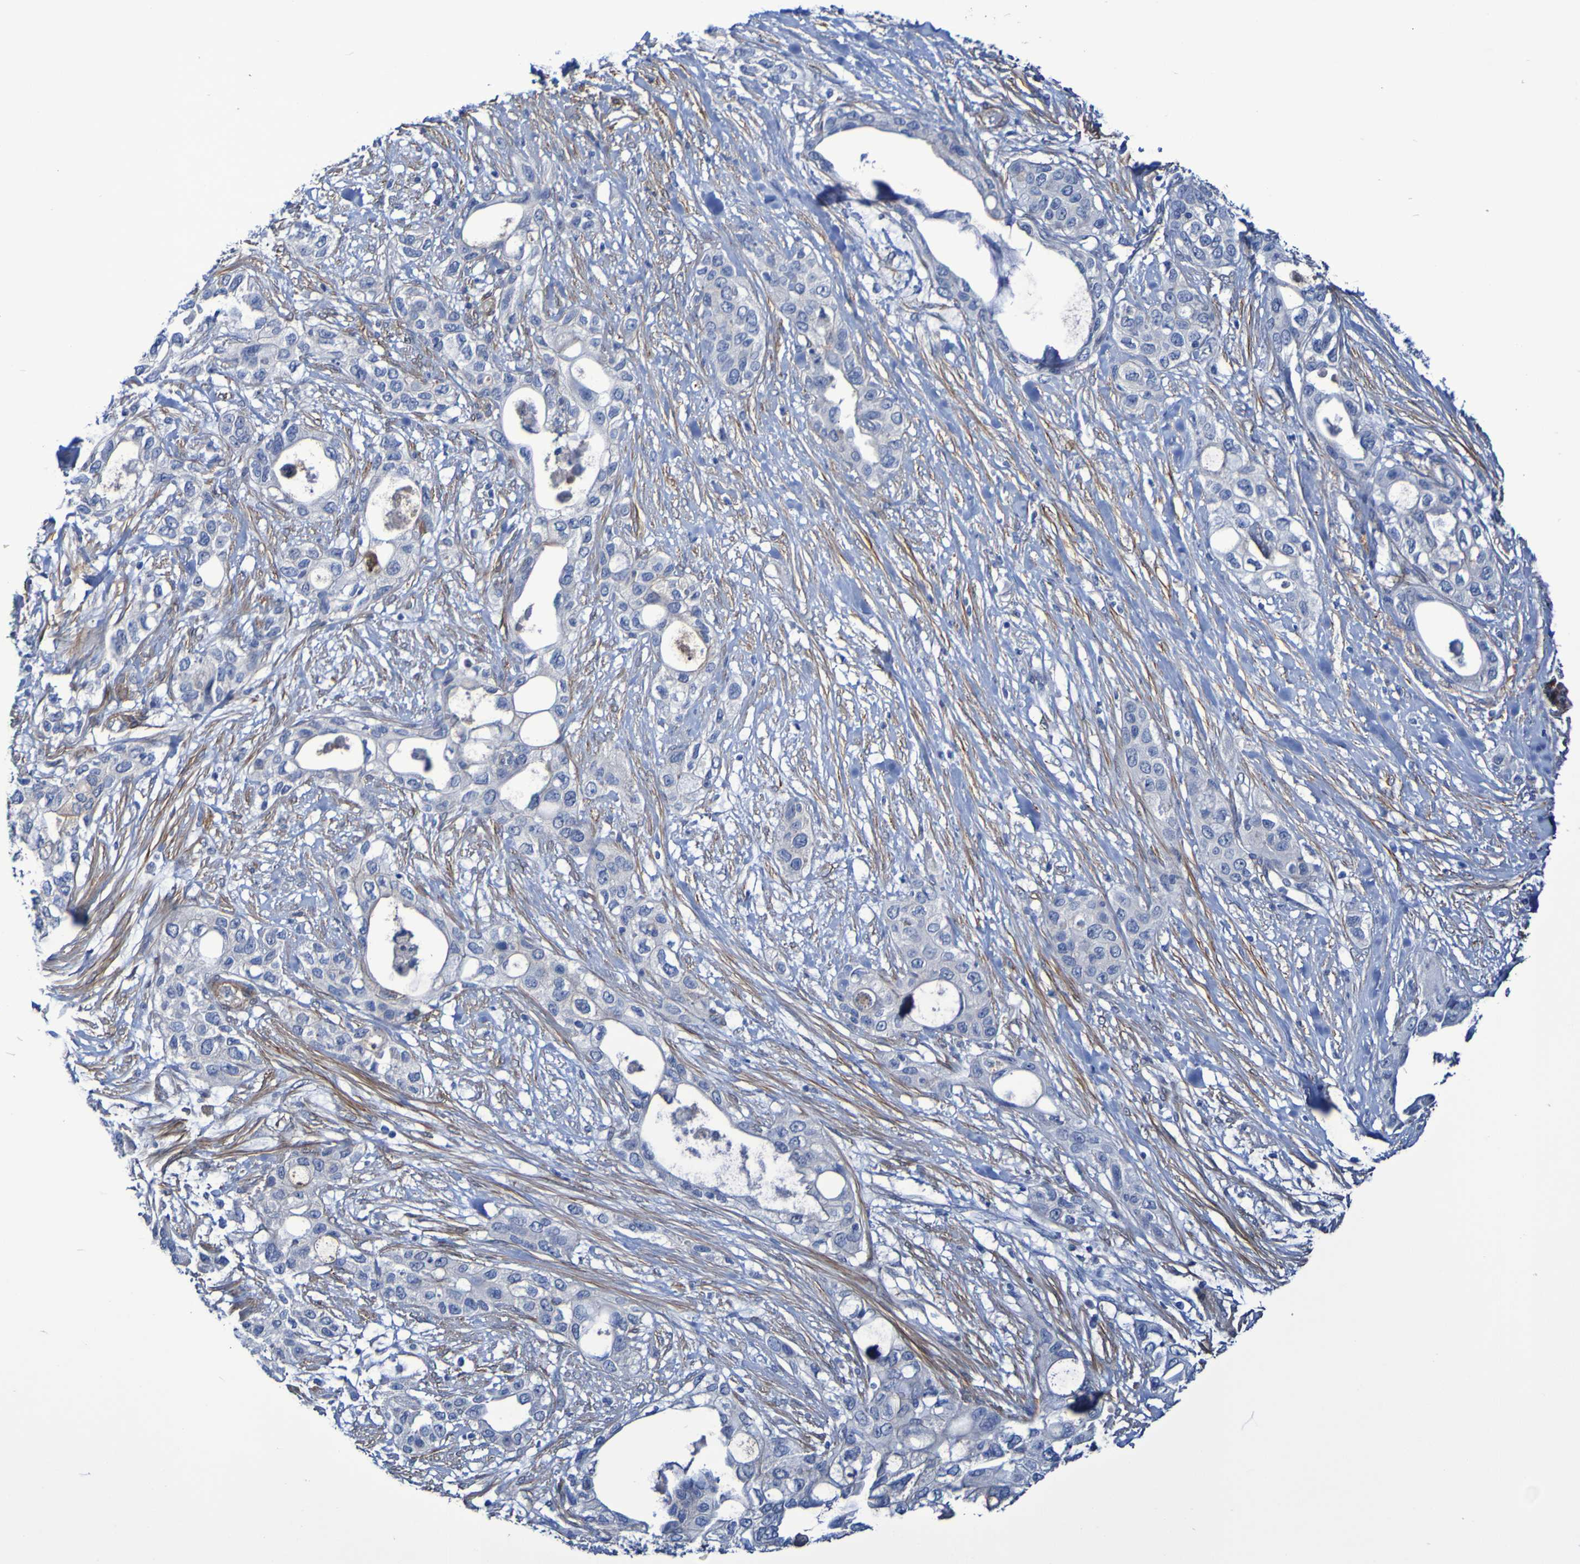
{"staining": {"intensity": "negative", "quantity": "none", "location": "none"}, "tissue": "pancreatic cancer", "cell_type": "Tumor cells", "image_type": "cancer", "snomed": [{"axis": "morphology", "description": "Adenocarcinoma, NOS"}, {"axis": "topography", "description": "Pancreas"}], "caption": "The IHC histopathology image has no significant expression in tumor cells of pancreatic adenocarcinoma tissue. (Immunohistochemistry, brightfield microscopy, high magnification).", "gene": "LPP", "patient": {"sex": "female", "age": 70}}